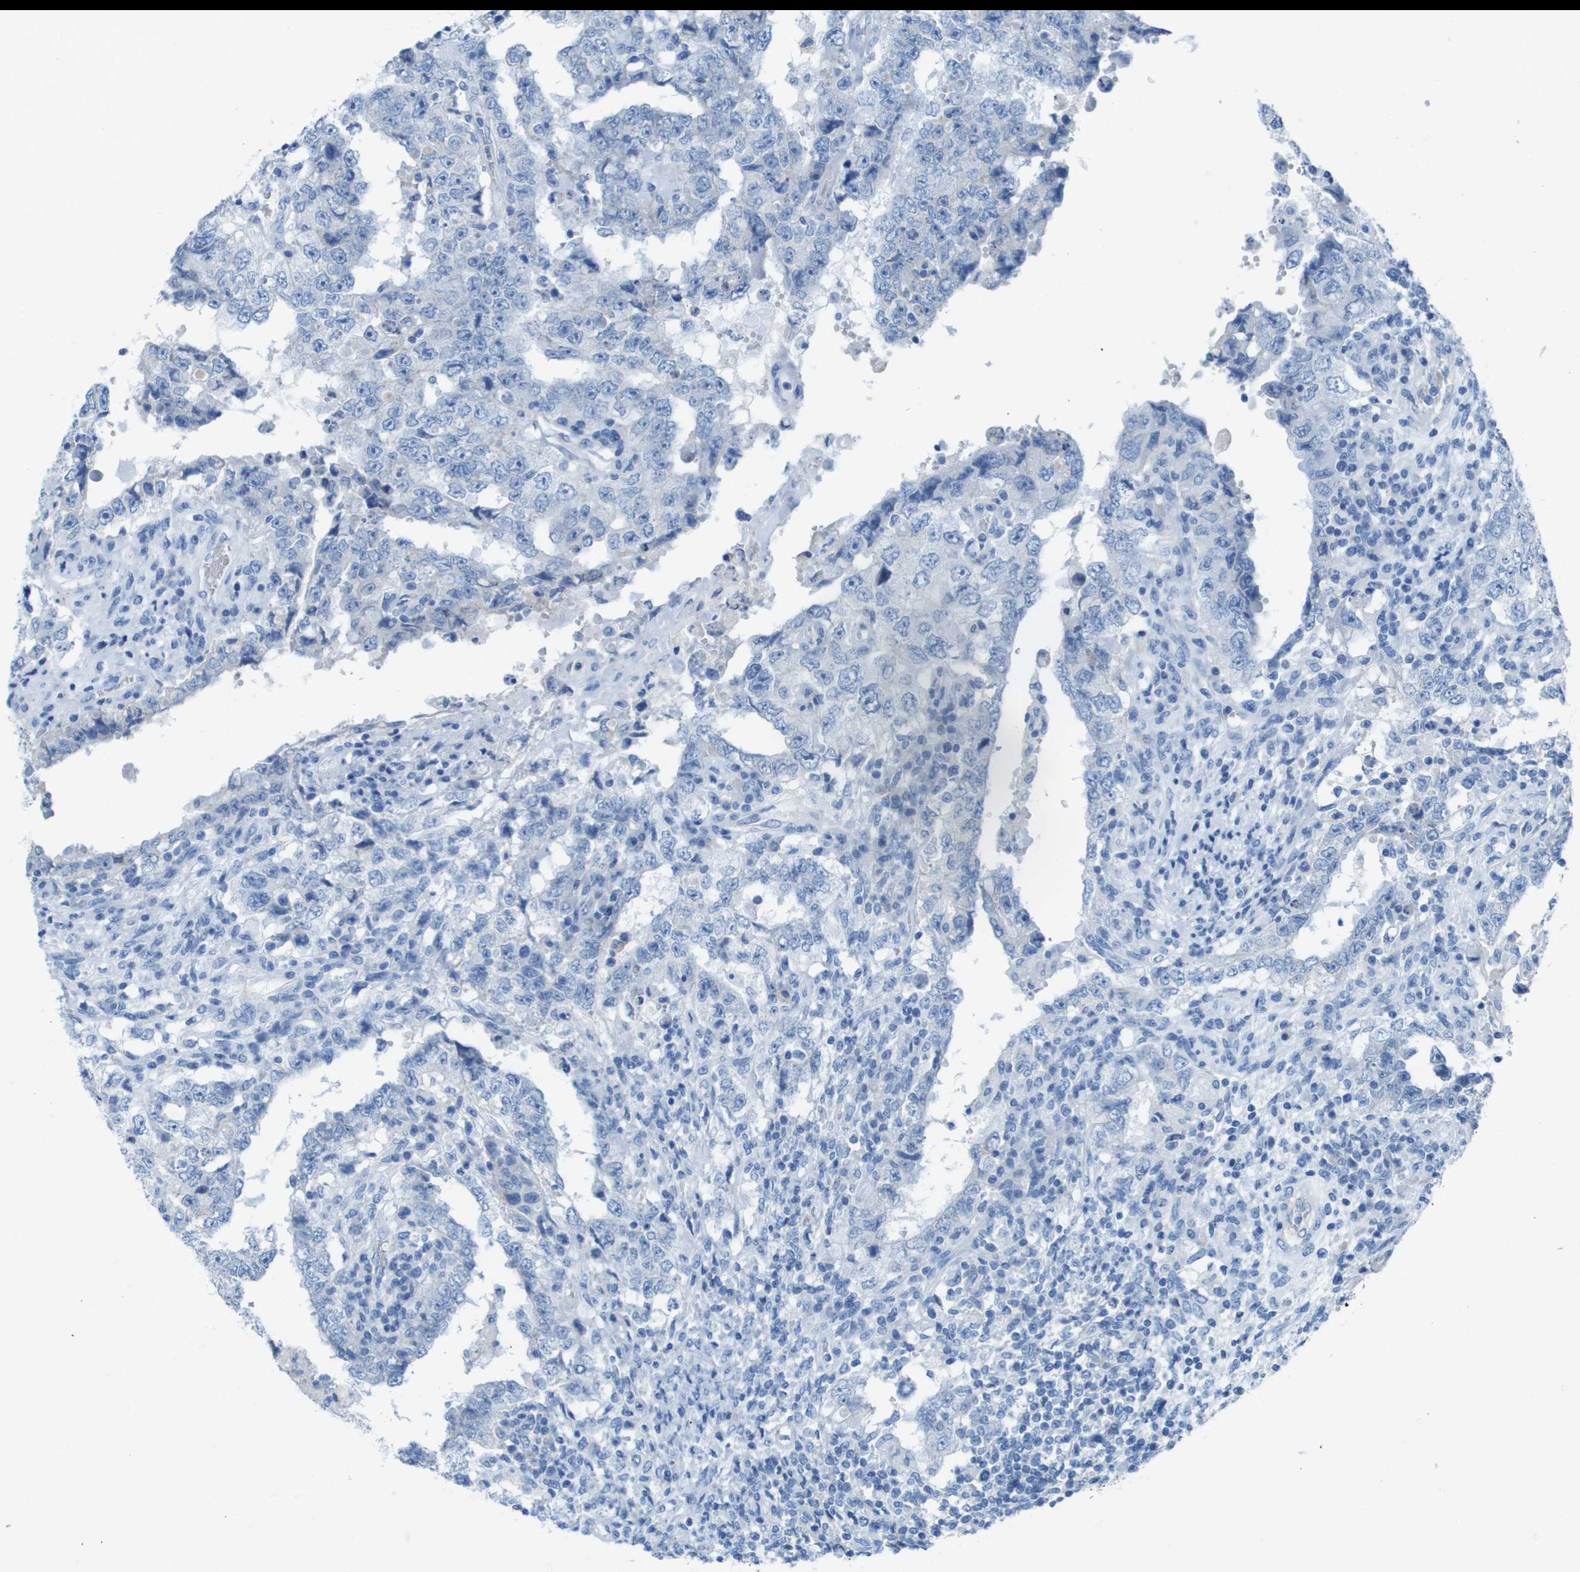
{"staining": {"intensity": "negative", "quantity": "none", "location": "none"}, "tissue": "testis cancer", "cell_type": "Tumor cells", "image_type": "cancer", "snomed": [{"axis": "morphology", "description": "Carcinoma, Embryonal, NOS"}, {"axis": "topography", "description": "Testis"}], "caption": "This is an immunohistochemistry micrograph of human testis embryonal carcinoma. There is no staining in tumor cells.", "gene": "CD46", "patient": {"sex": "male", "age": 26}}